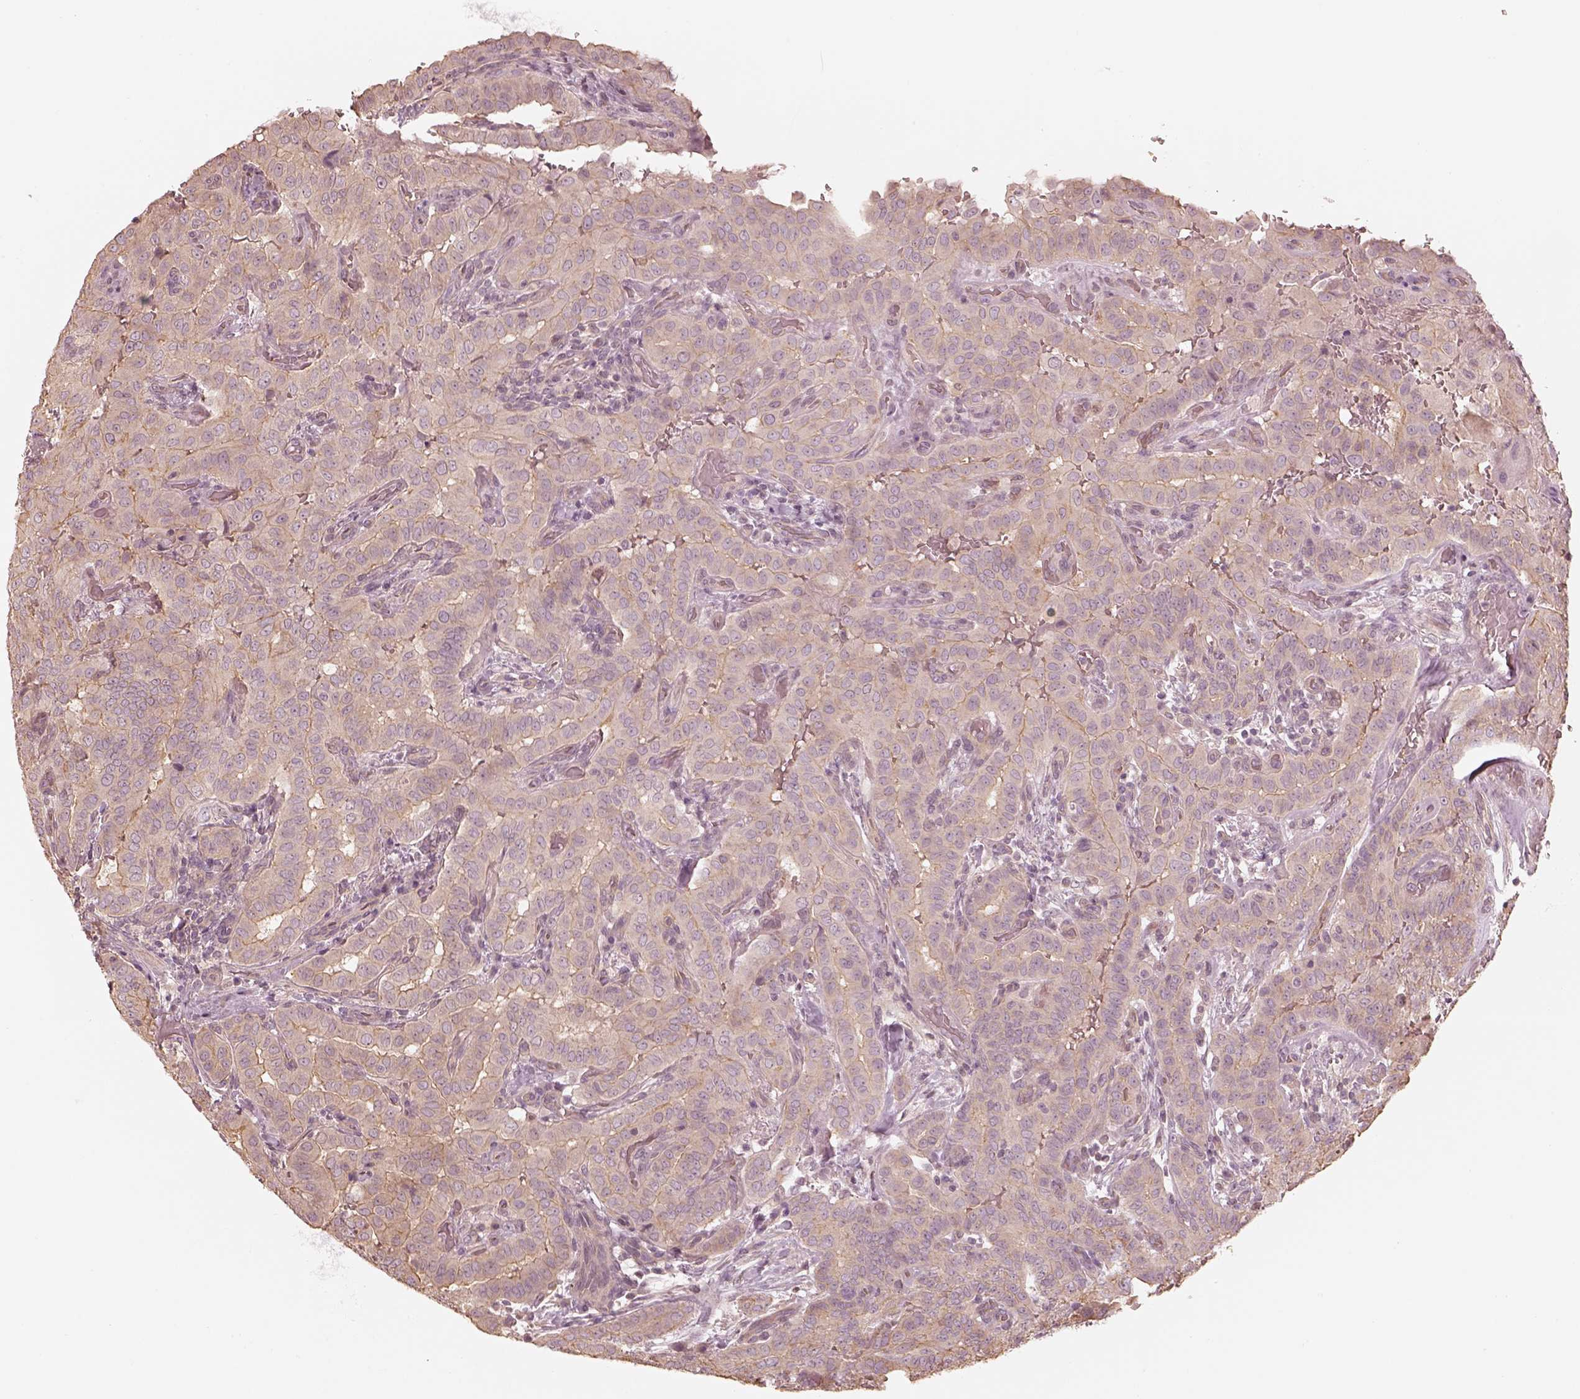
{"staining": {"intensity": "negative", "quantity": "none", "location": "none"}, "tissue": "thyroid cancer", "cell_type": "Tumor cells", "image_type": "cancer", "snomed": [{"axis": "morphology", "description": "Papillary adenocarcinoma, NOS"}, {"axis": "morphology", "description": "Papillary adenoma metastatic"}, {"axis": "topography", "description": "Thyroid gland"}], "caption": "The image displays no staining of tumor cells in thyroid papillary adenoma metastatic. (IHC, brightfield microscopy, high magnification).", "gene": "KIF5C", "patient": {"sex": "female", "age": 50}}